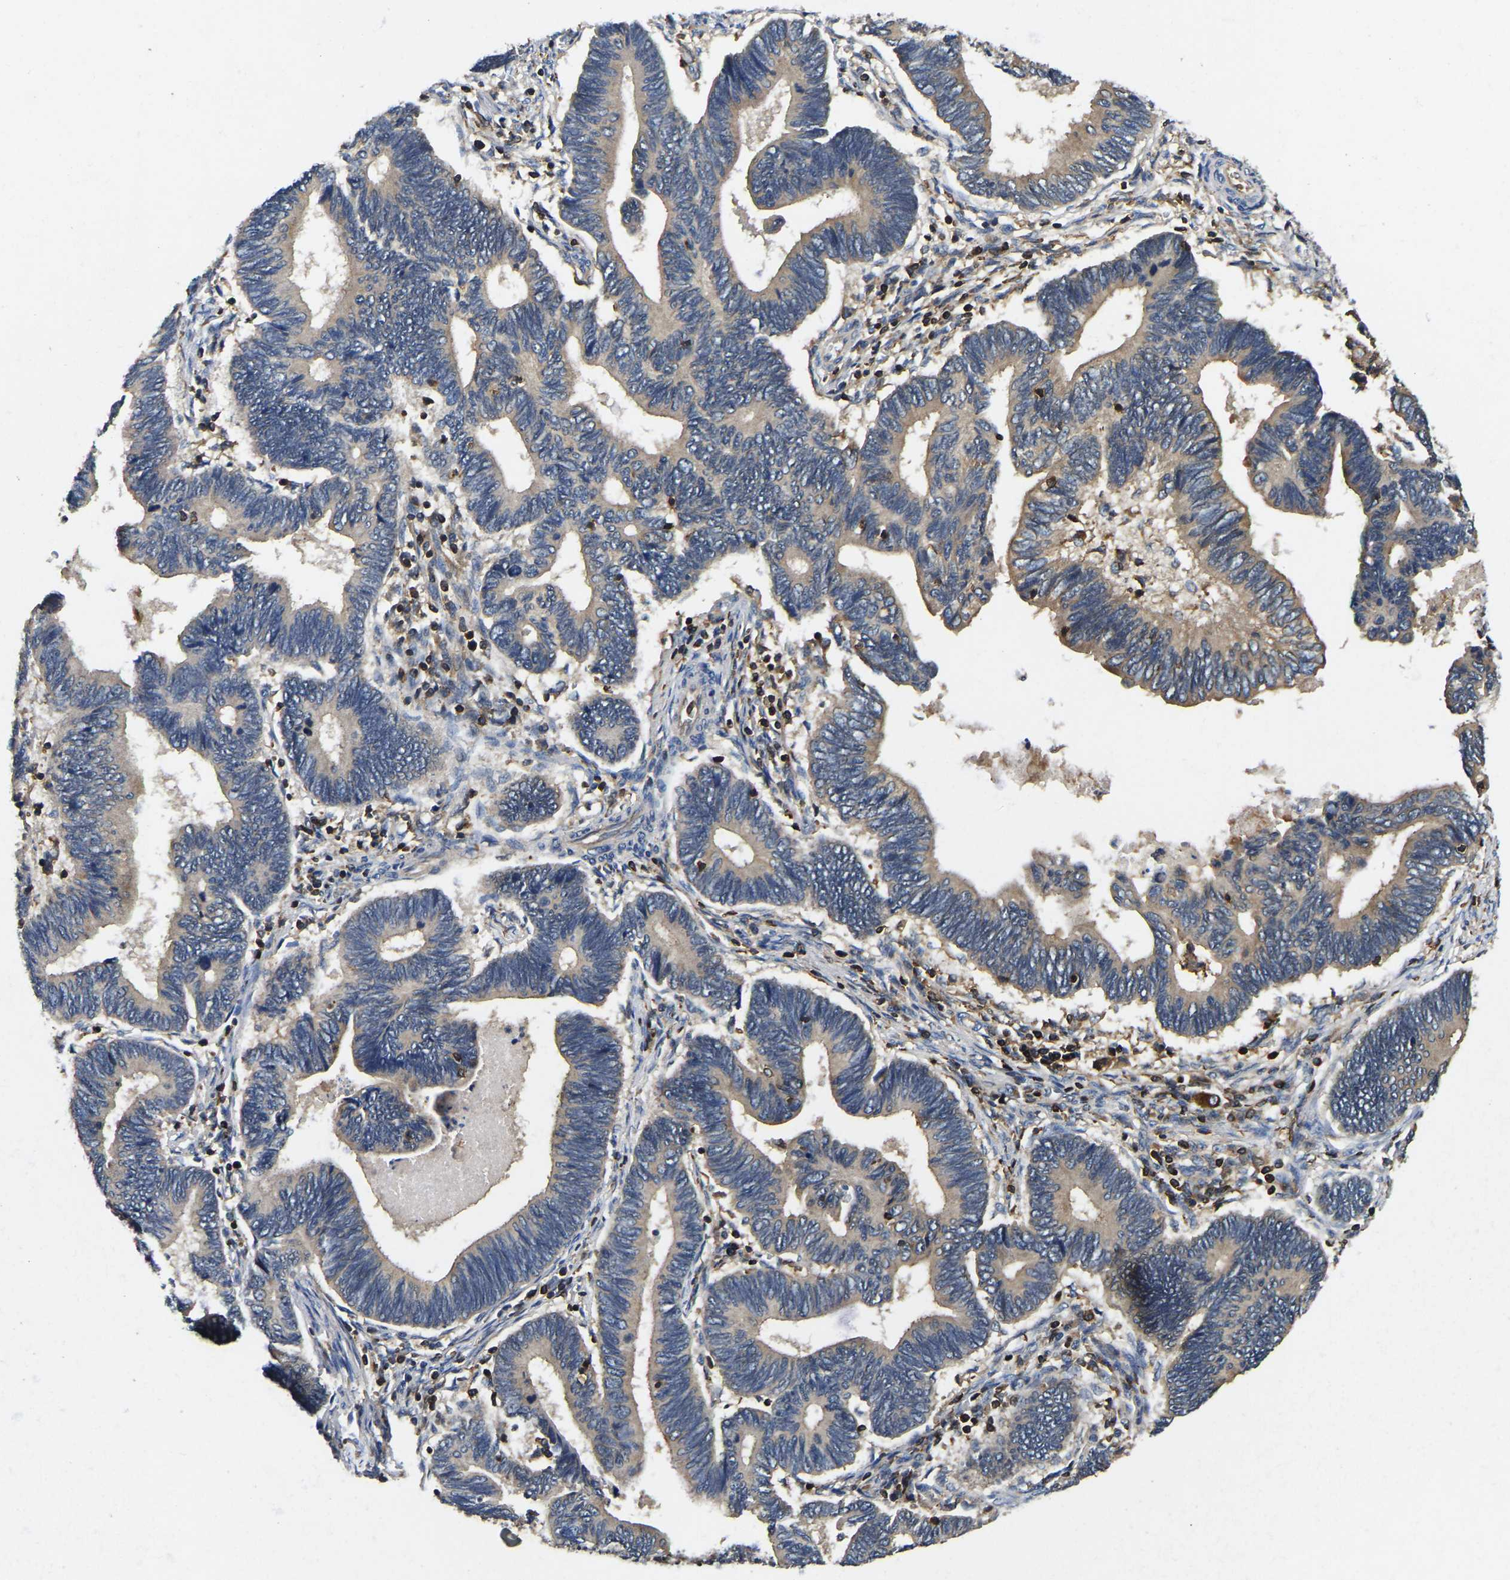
{"staining": {"intensity": "weak", "quantity": "25%-75%", "location": "cytoplasmic/membranous"}, "tissue": "pancreatic cancer", "cell_type": "Tumor cells", "image_type": "cancer", "snomed": [{"axis": "morphology", "description": "Adenocarcinoma, NOS"}, {"axis": "topography", "description": "Pancreas"}], "caption": "The immunohistochemical stain labels weak cytoplasmic/membranous staining in tumor cells of pancreatic adenocarcinoma tissue. (DAB IHC with brightfield microscopy, high magnification).", "gene": "SMPD2", "patient": {"sex": "female", "age": 70}}